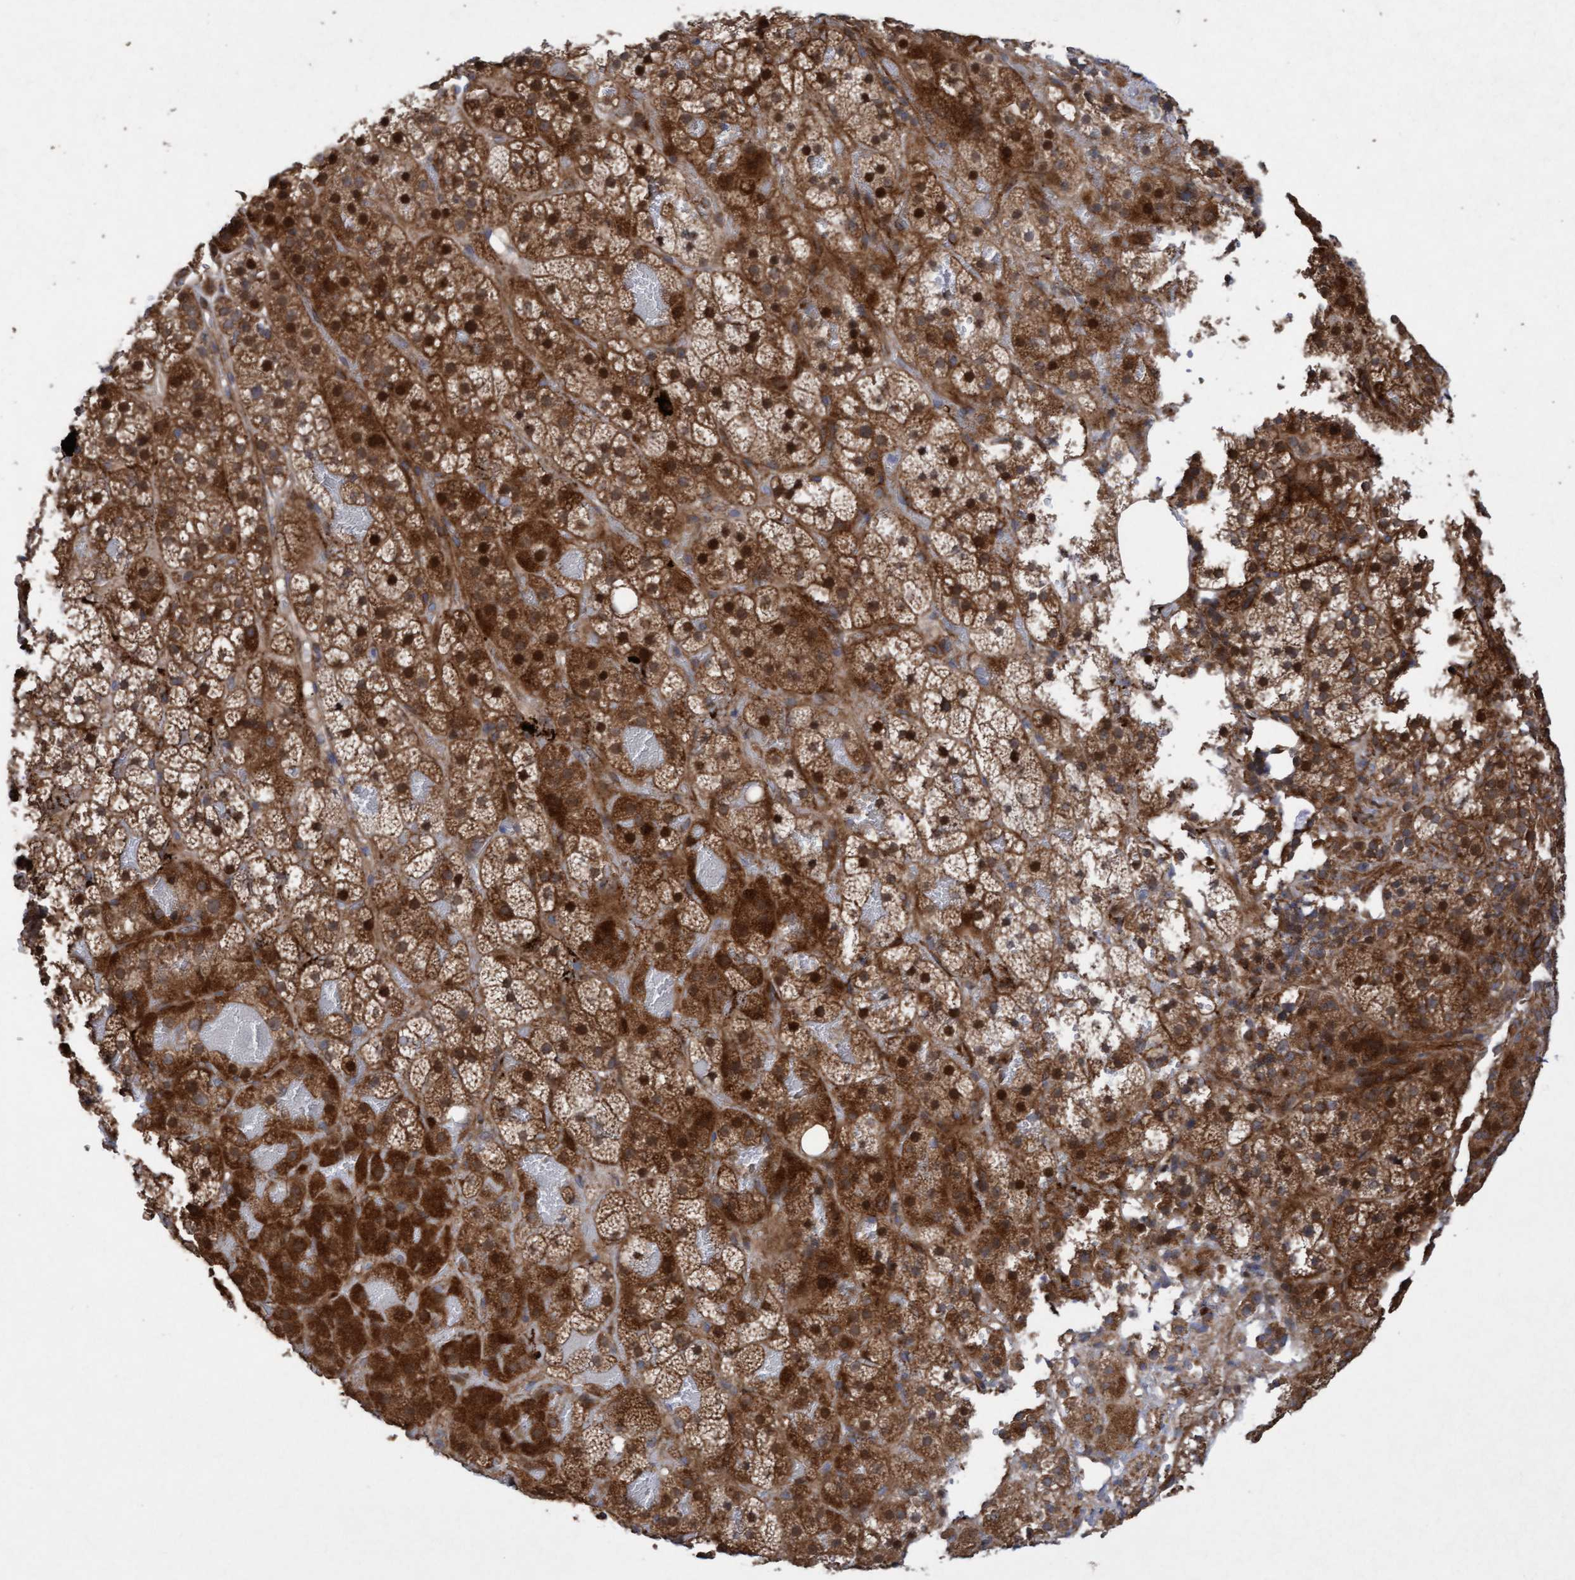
{"staining": {"intensity": "strong", "quantity": ">75%", "location": "cytoplasmic/membranous,nuclear"}, "tissue": "adrenal gland", "cell_type": "Glandular cells", "image_type": "normal", "snomed": [{"axis": "morphology", "description": "Normal tissue, NOS"}, {"axis": "topography", "description": "Adrenal gland"}], "caption": "Protein staining of benign adrenal gland exhibits strong cytoplasmic/membranous,nuclear staining in about >75% of glandular cells. Using DAB (brown) and hematoxylin (blue) stains, captured at high magnification using brightfield microscopy.", "gene": "ELP5", "patient": {"sex": "female", "age": 59}}